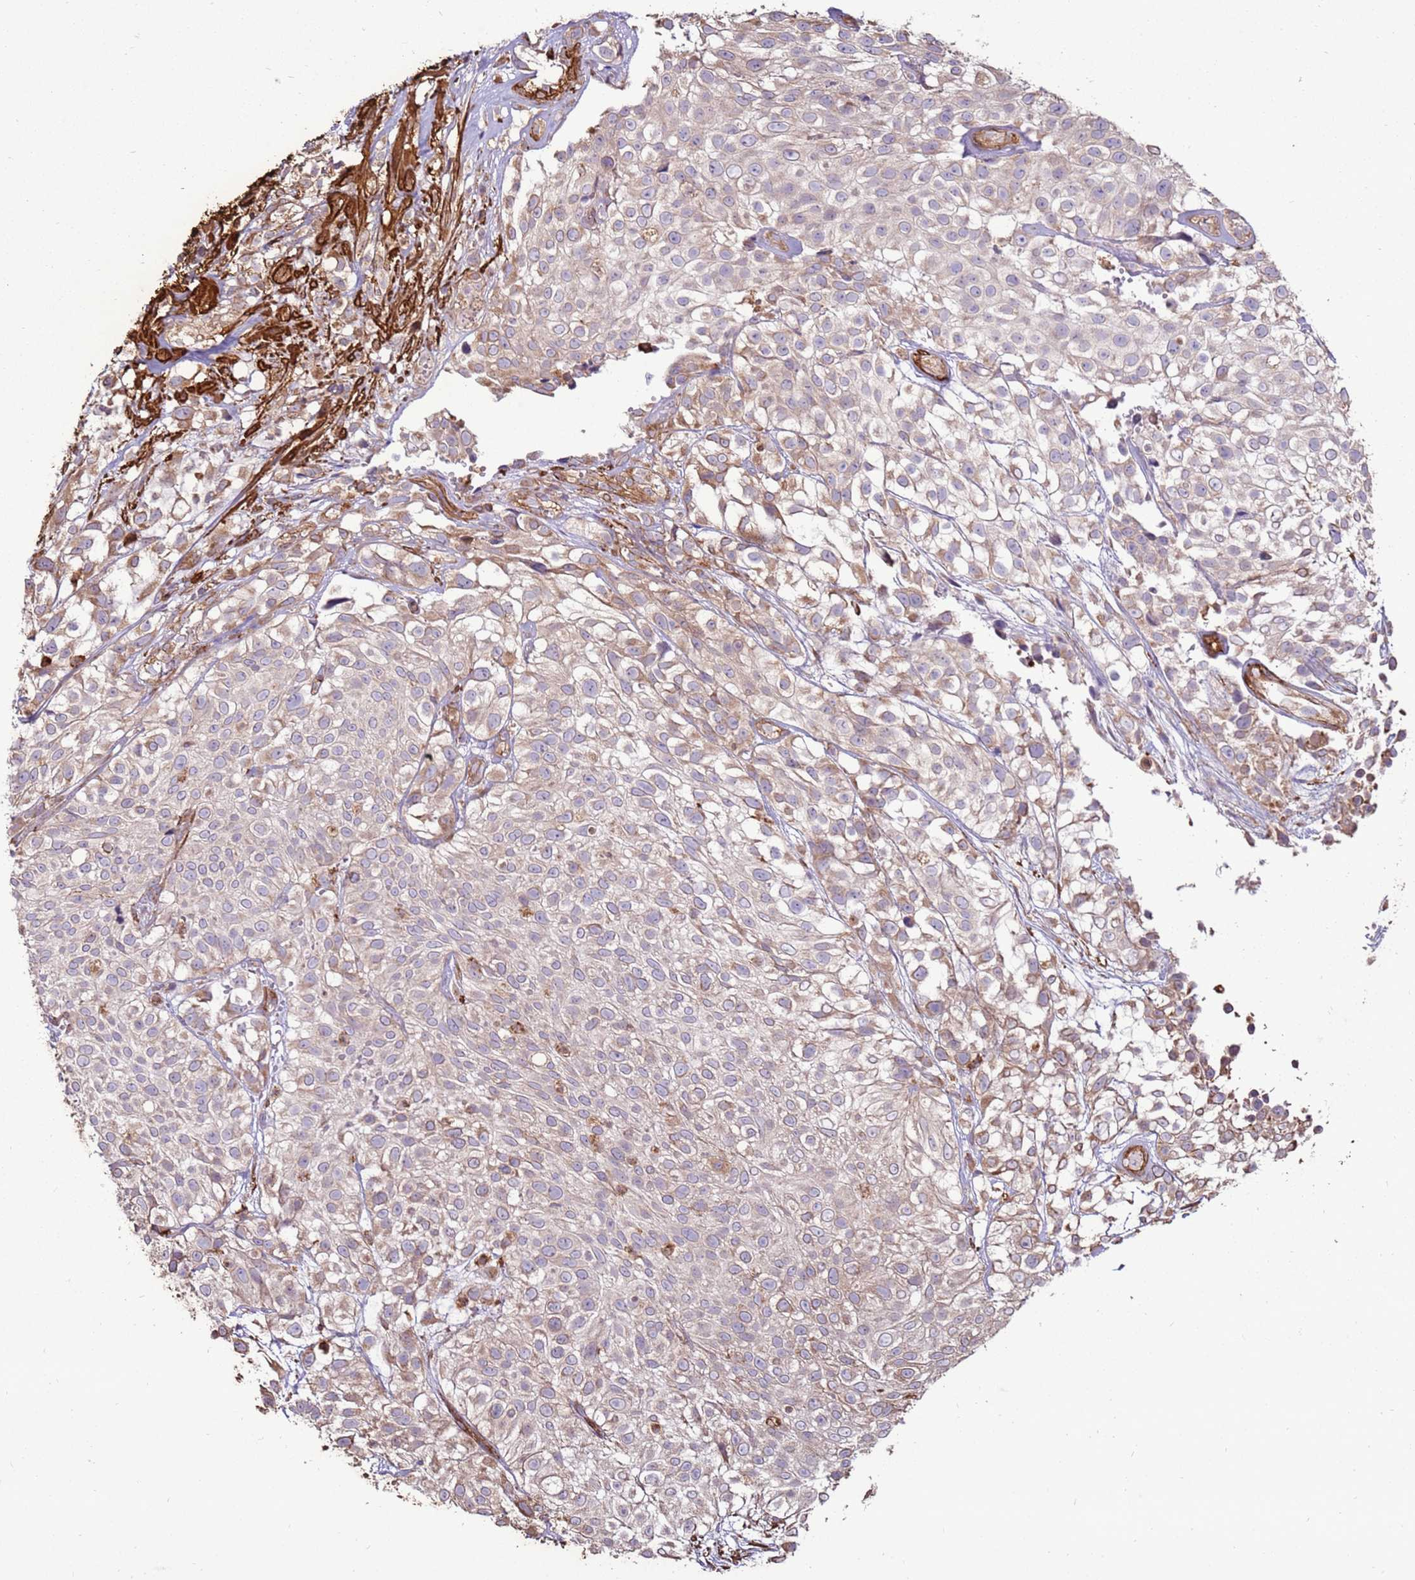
{"staining": {"intensity": "moderate", "quantity": "<25%", "location": "cytoplasmic/membranous"}, "tissue": "urothelial cancer", "cell_type": "Tumor cells", "image_type": "cancer", "snomed": [{"axis": "morphology", "description": "Urothelial carcinoma, High grade"}, {"axis": "topography", "description": "Urinary bladder"}], "caption": "High-magnification brightfield microscopy of urothelial cancer stained with DAB (brown) and counterstained with hematoxylin (blue). tumor cells exhibit moderate cytoplasmic/membranous staining is appreciated in about<25% of cells. (IHC, brightfield microscopy, high magnification).", "gene": "DDX59", "patient": {"sex": "male", "age": 56}}